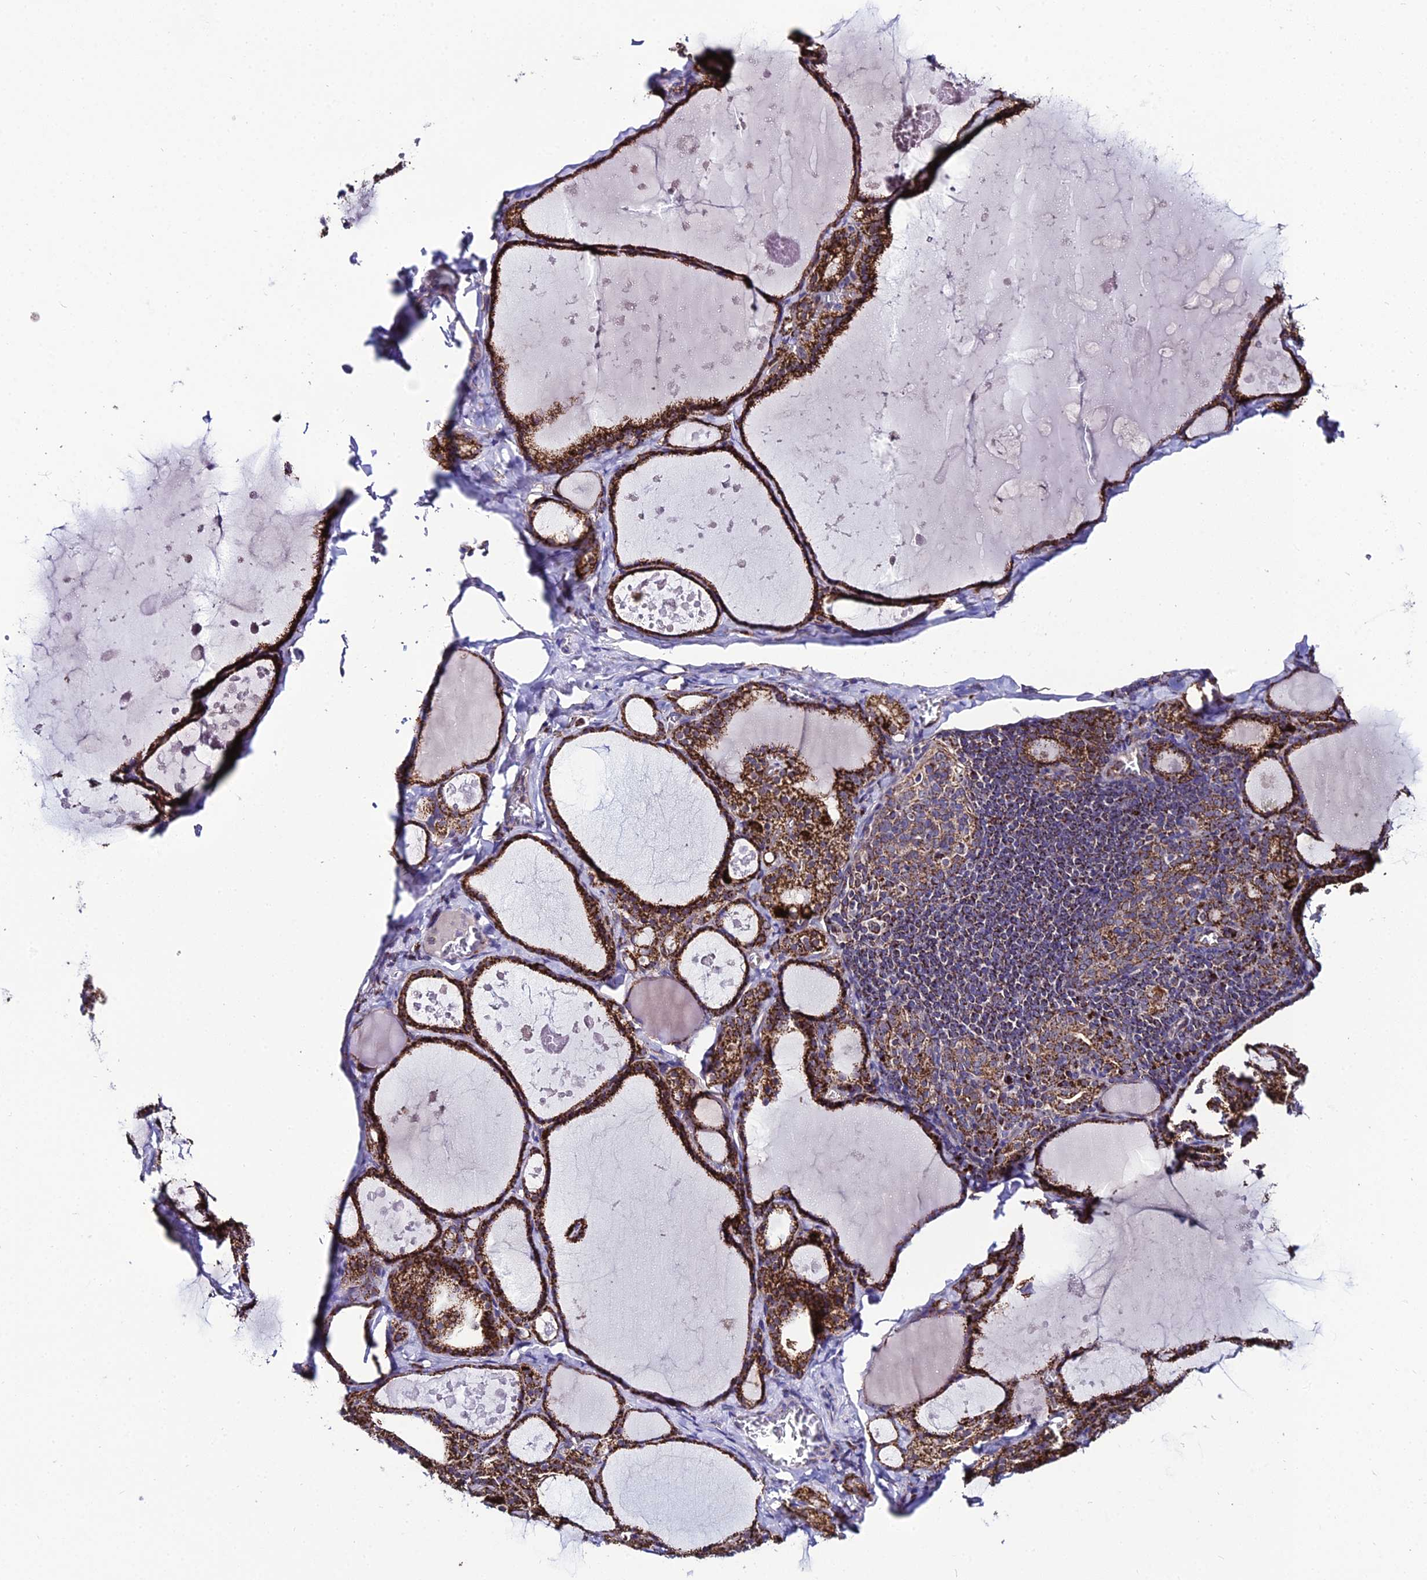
{"staining": {"intensity": "strong", "quantity": ">75%", "location": "cytoplasmic/membranous"}, "tissue": "thyroid gland", "cell_type": "Glandular cells", "image_type": "normal", "snomed": [{"axis": "morphology", "description": "Normal tissue, NOS"}, {"axis": "topography", "description": "Thyroid gland"}], "caption": "There is high levels of strong cytoplasmic/membranous staining in glandular cells of normal thyroid gland, as demonstrated by immunohistochemical staining (brown color).", "gene": "PSMD2", "patient": {"sex": "male", "age": 56}}